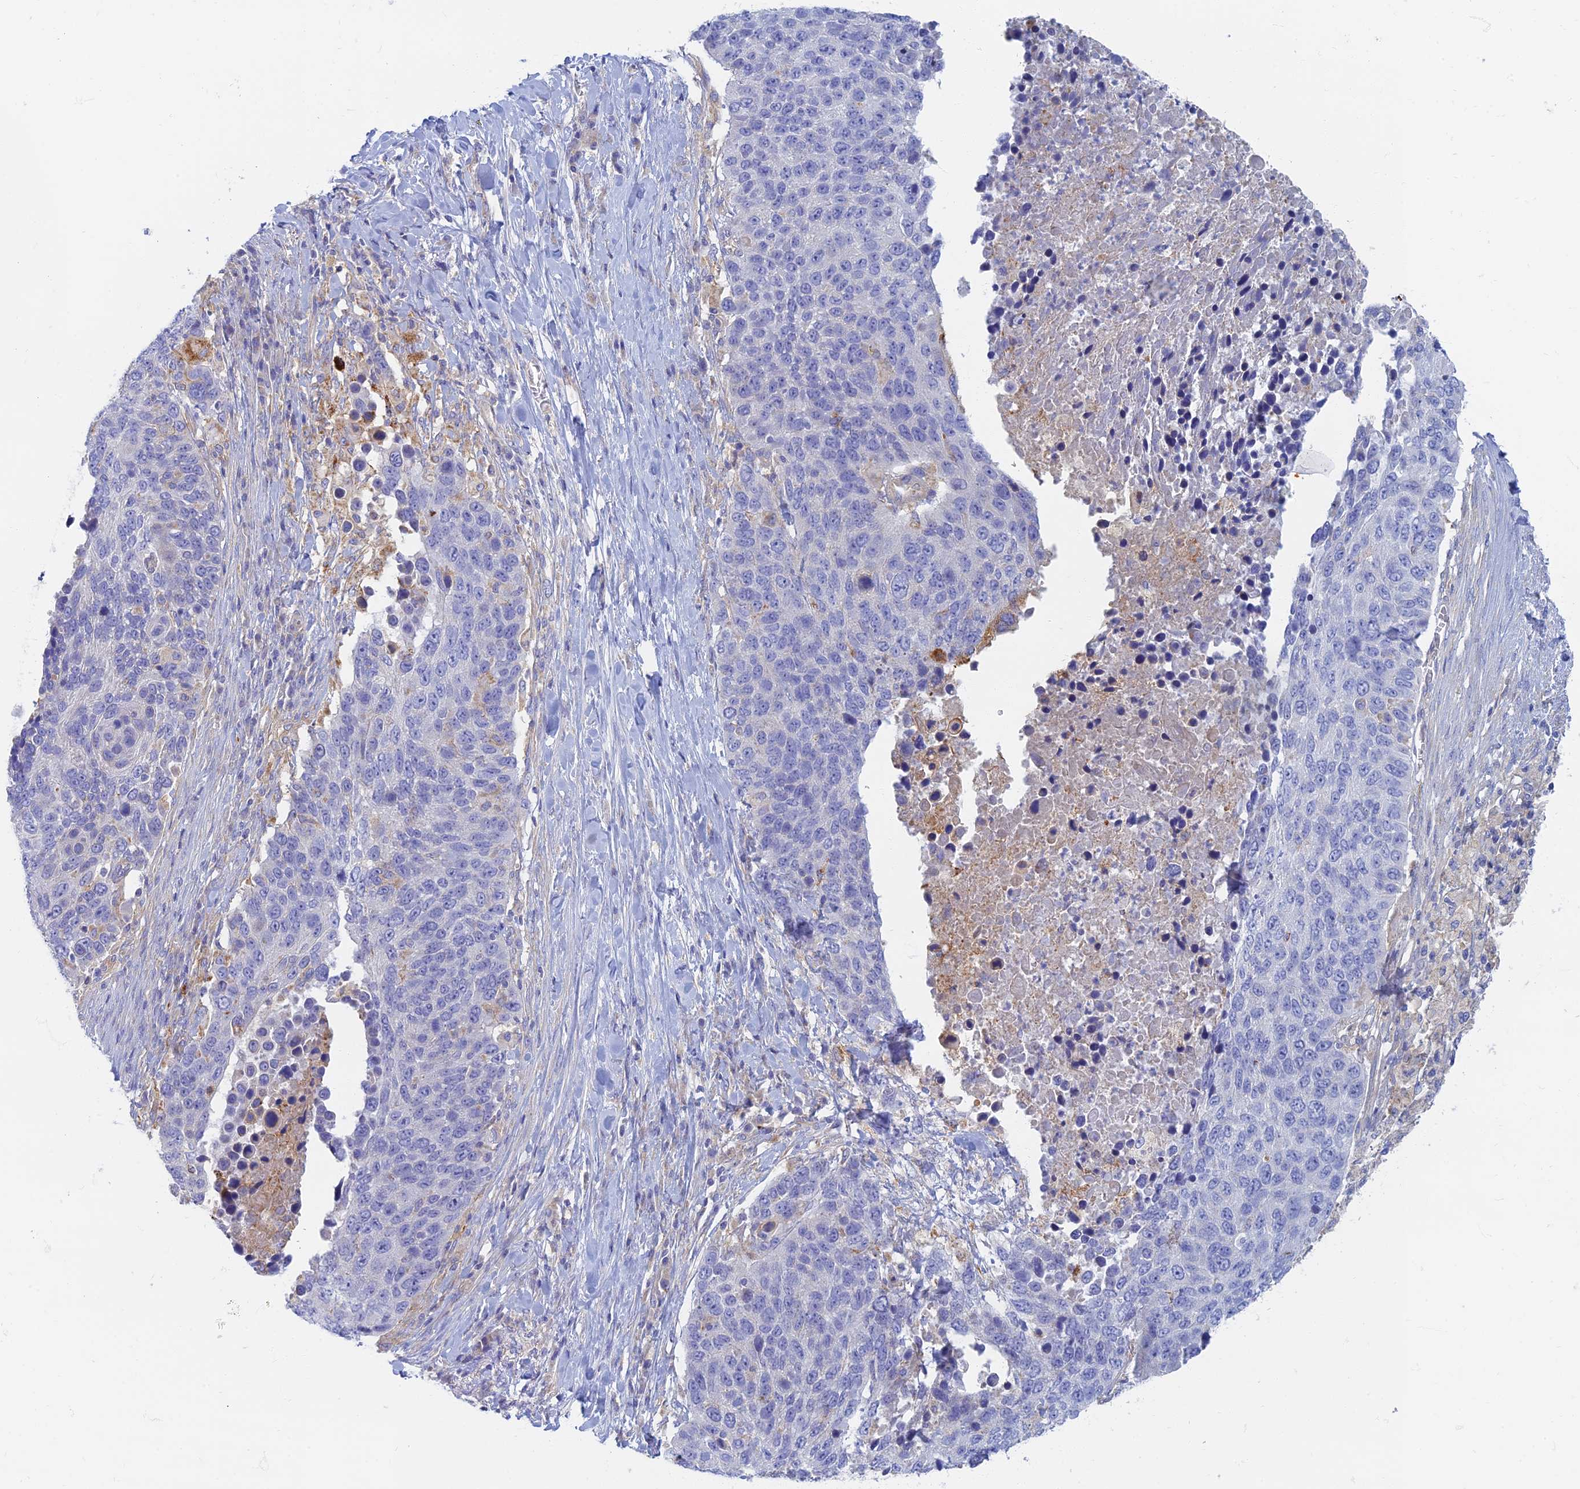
{"staining": {"intensity": "negative", "quantity": "none", "location": "none"}, "tissue": "lung cancer", "cell_type": "Tumor cells", "image_type": "cancer", "snomed": [{"axis": "morphology", "description": "Normal tissue, NOS"}, {"axis": "morphology", "description": "Squamous cell carcinoma, NOS"}, {"axis": "topography", "description": "Lymph node"}, {"axis": "topography", "description": "Lung"}], "caption": "The histopathology image exhibits no significant positivity in tumor cells of squamous cell carcinoma (lung).", "gene": "TMEM44", "patient": {"sex": "male", "age": 66}}